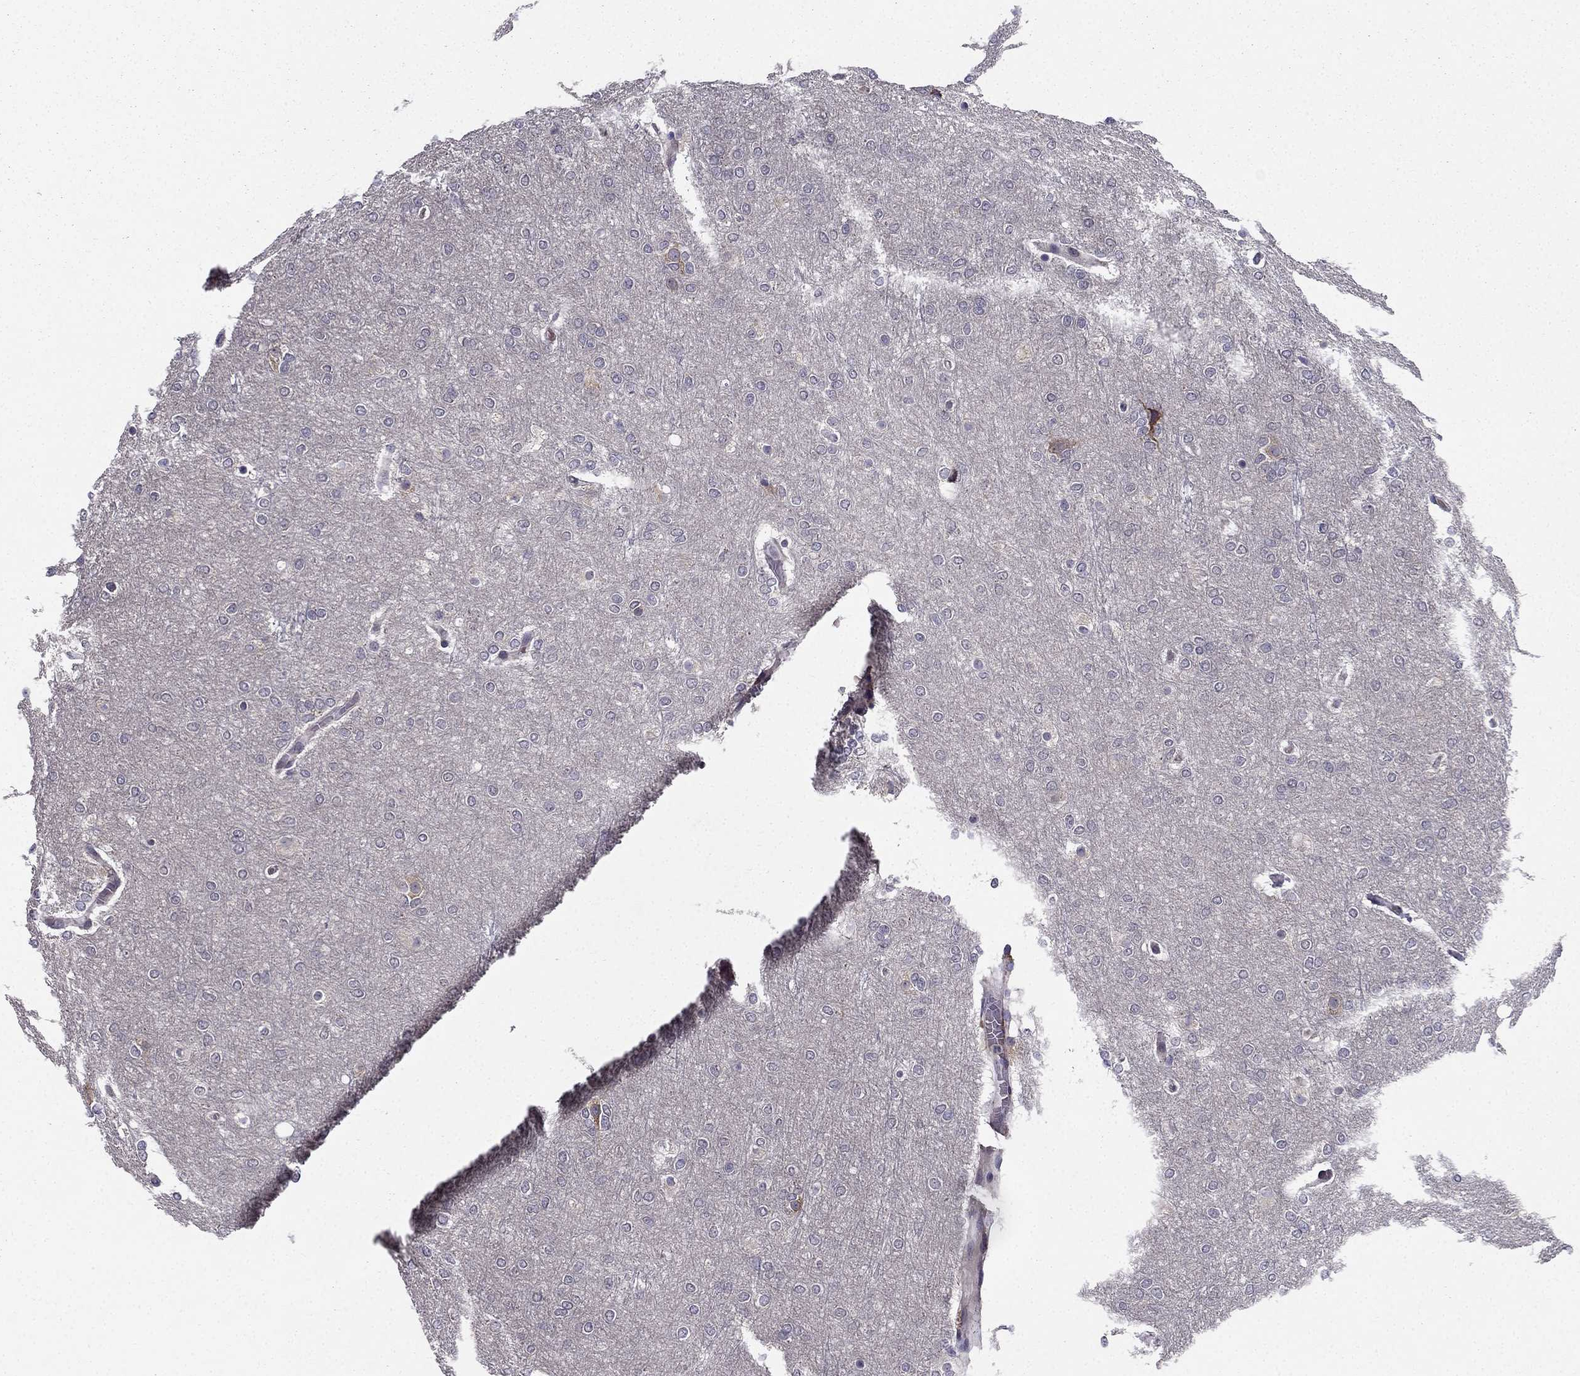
{"staining": {"intensity": "negative", "quantity": "none", "location": "none"}, "tissue": "glioma", "cell_type": "Tumor cells", "image_type": "cancer", "snomed": [{"axis": "morphology", "description": "Glioma, malignant, High grade"}, {"axis": "topography", "description": "Brain"}], "caption": "High-grade glioma (malignant) was stained to show a protein in brown. There is no significant staining in tumor cells.", "gene": "ARHGEF28", "patient": {"sex": "female", "age": 61}}